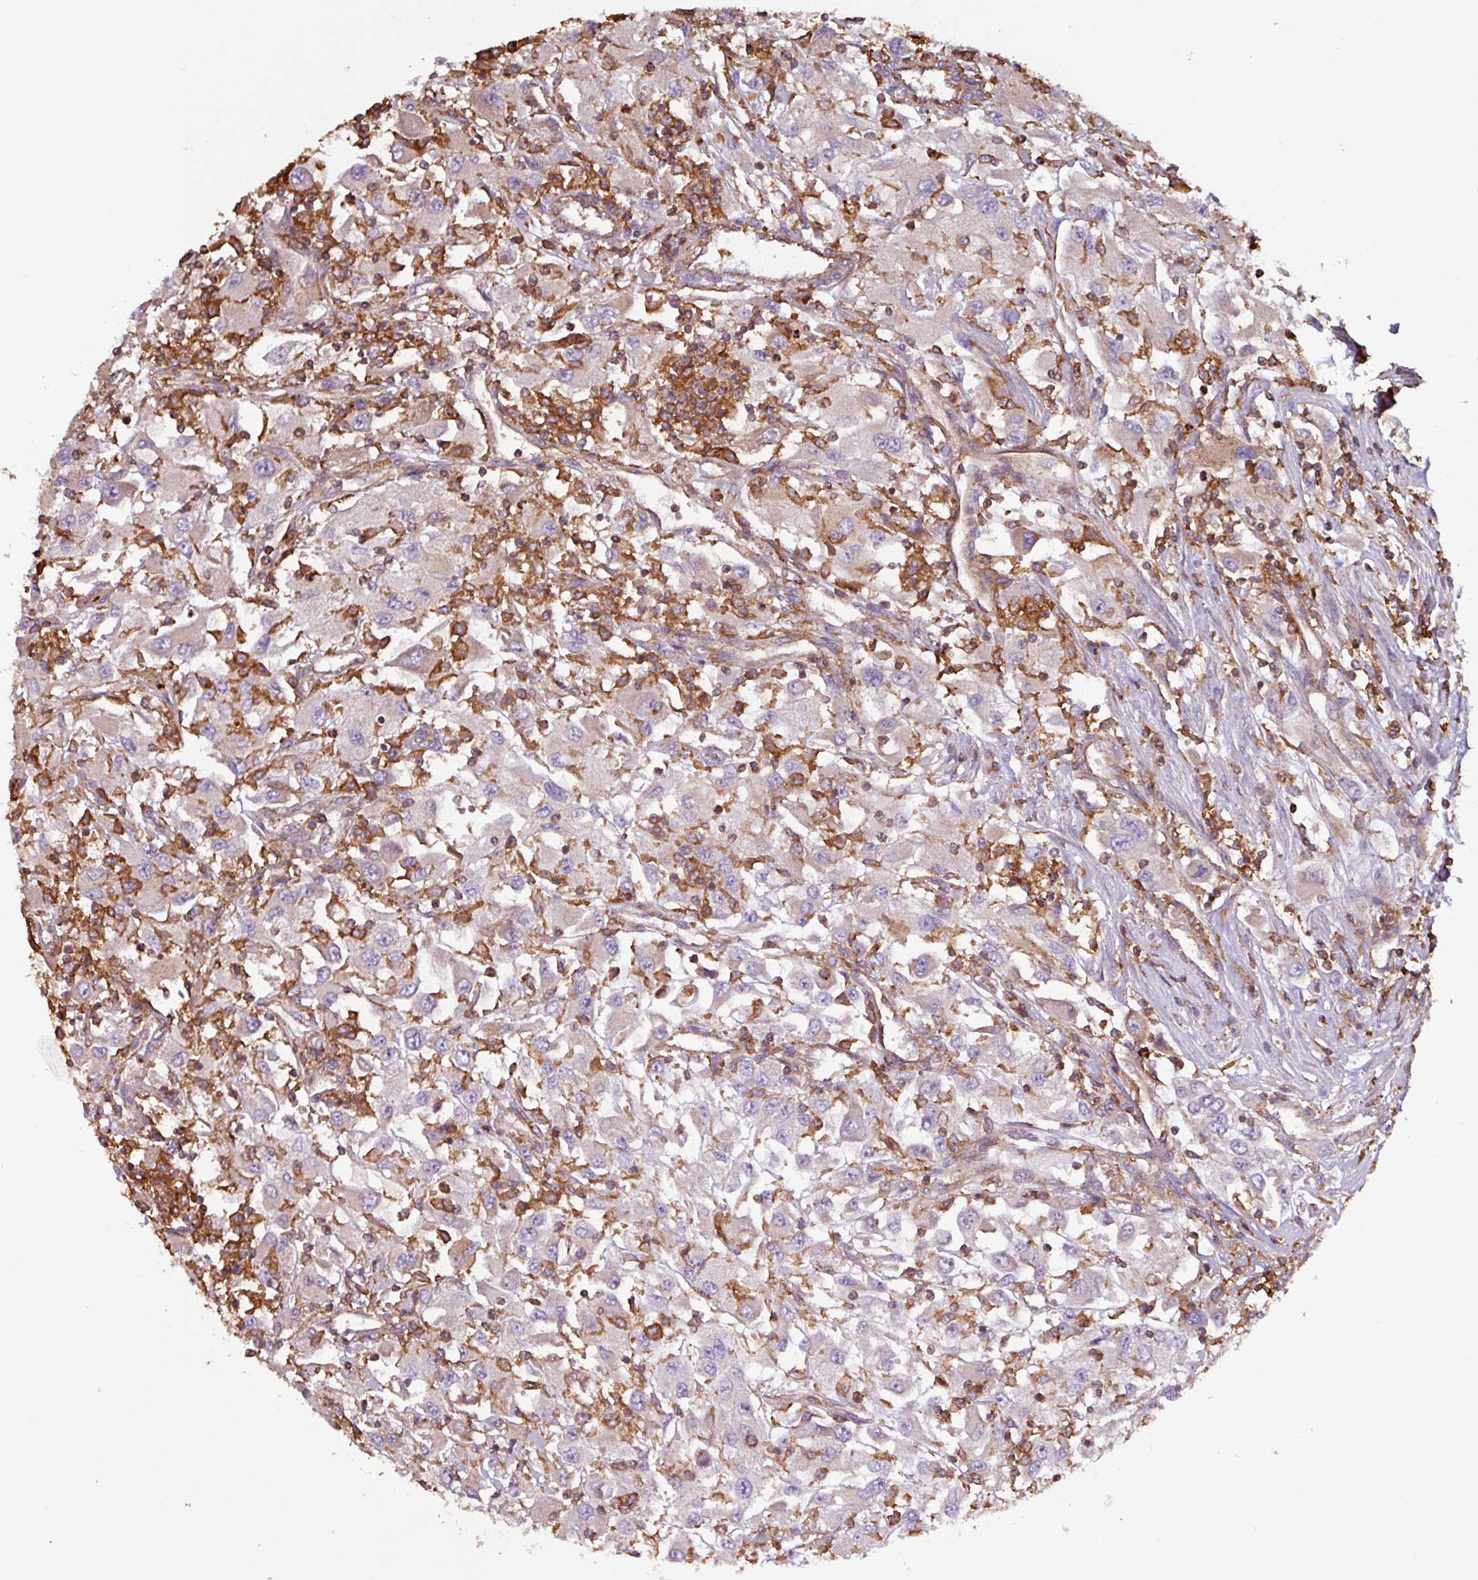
{"staining": {"intensity": "weak", "quantity": "25%-75%", "location": "cytoplasmic/membranous"}, "tissue": "renal cancer", "cell_type": "Tumor cells", "image_type": "cancer", "snomed": [{"axis": "morphology", "description": "Adenocarcinoma, NOS"}, {"axis": "topography", "description": "Kidney"}], "caption": "Renal cancer (adenocarcinoma) was stained to show a protein in brown. There is low levels of weak cytoplasmic/membranous staining in approximately 25%-75% of tumor cells.", "gene": "ACTR3", "patient": {"sex": "female", "age": 67}}